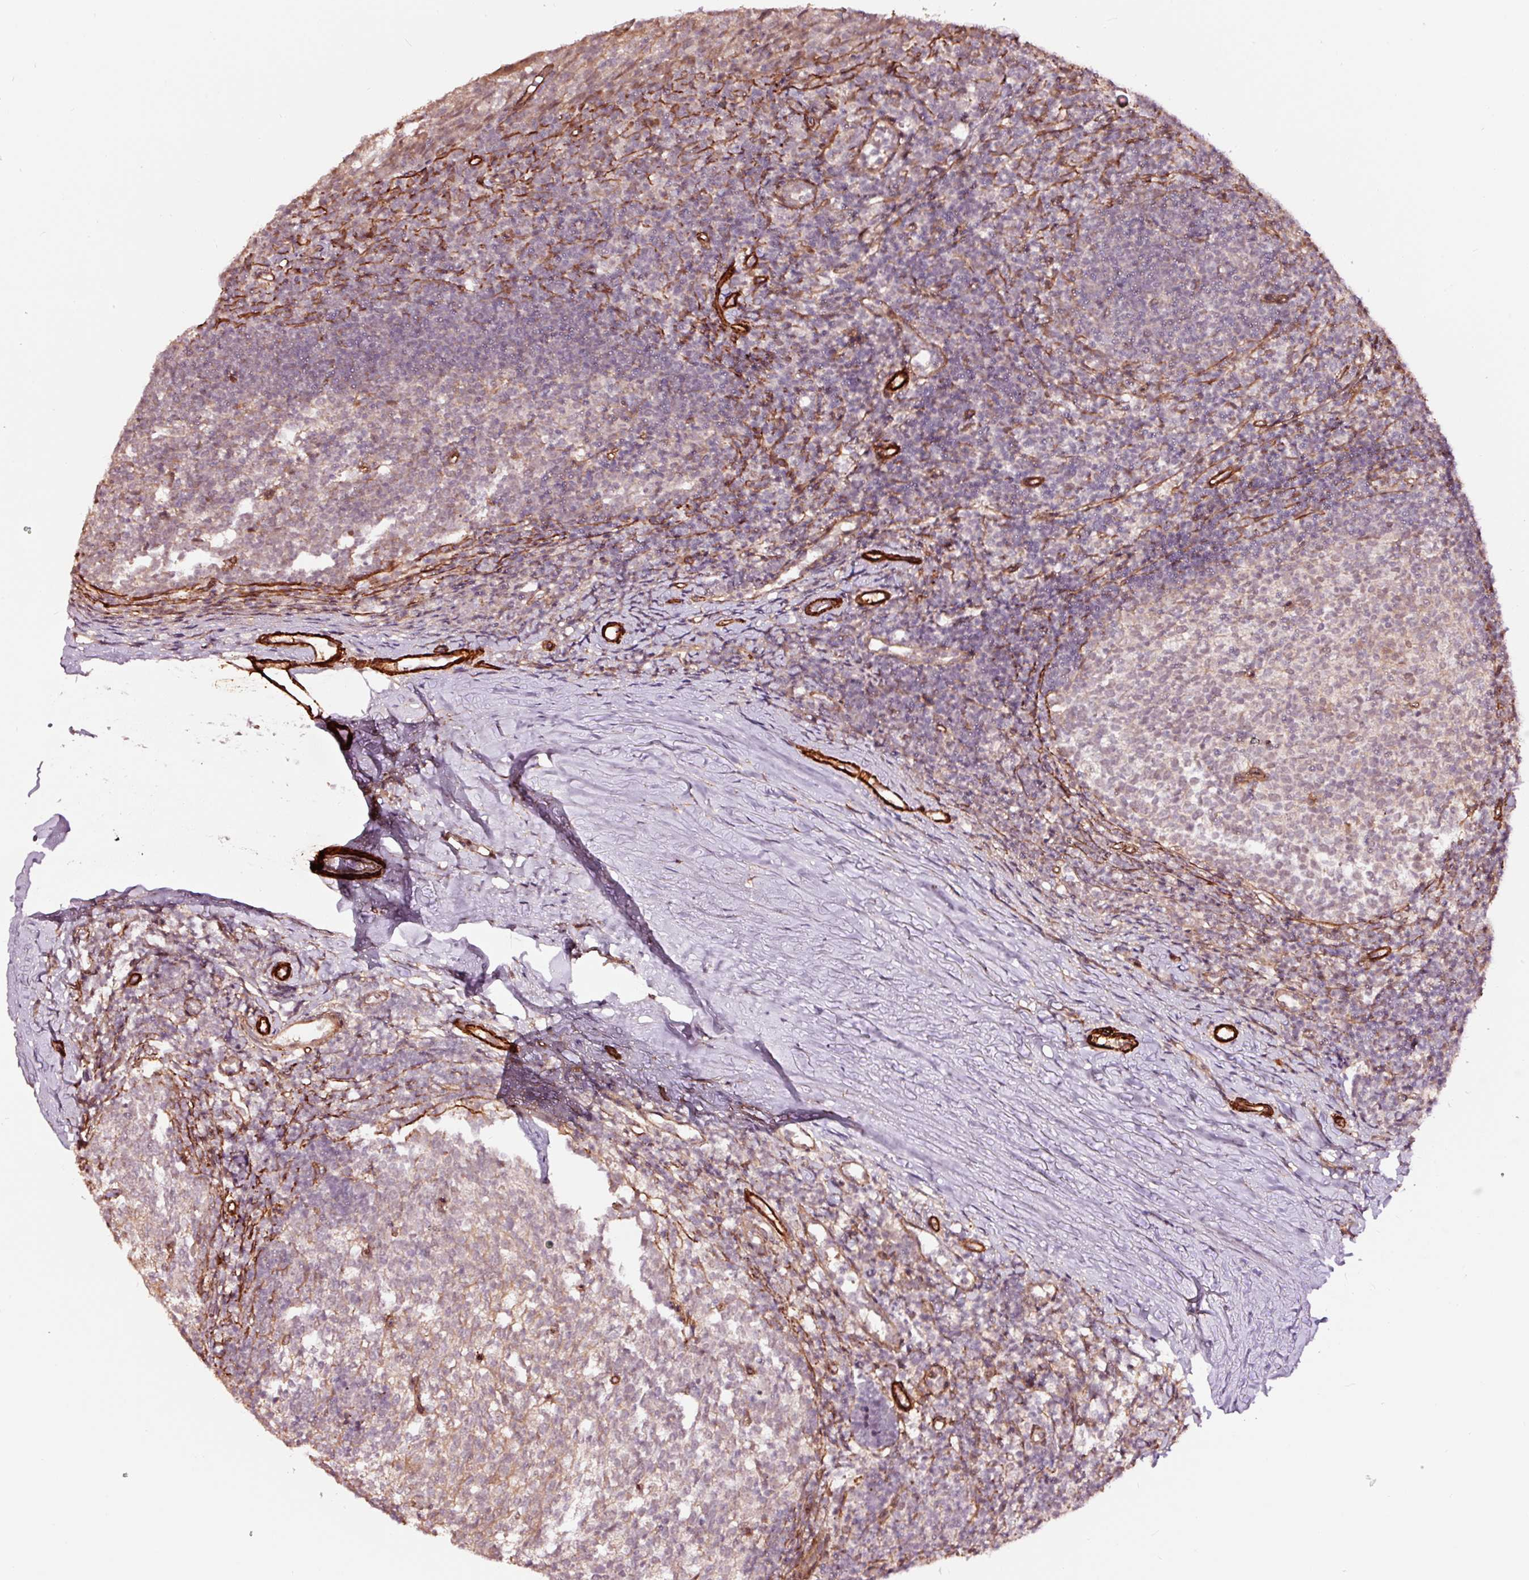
{"staining": {"intensity": "weak", "quantity": "25%-75%", "location": "cytoplasmic/membranous"}, "tissue": "tonsil", "cell_type": "Germinal center cells", "image_type": "normal", "snomed": [{"axis": "morphology", "description": "Normal tissue, NOS"}, {"axis": "topography", "description": "Tonsil"}], "caption": "A high-resolution histopathology image shows immunohistochemistry (IHC) staining of normal tonsil, which shows weak cytoplasmic/membranous positivity in about 25%-75% of germinal center cells.", "gene": "TPM1", "patient": {"sex": "female", "age": 10}}